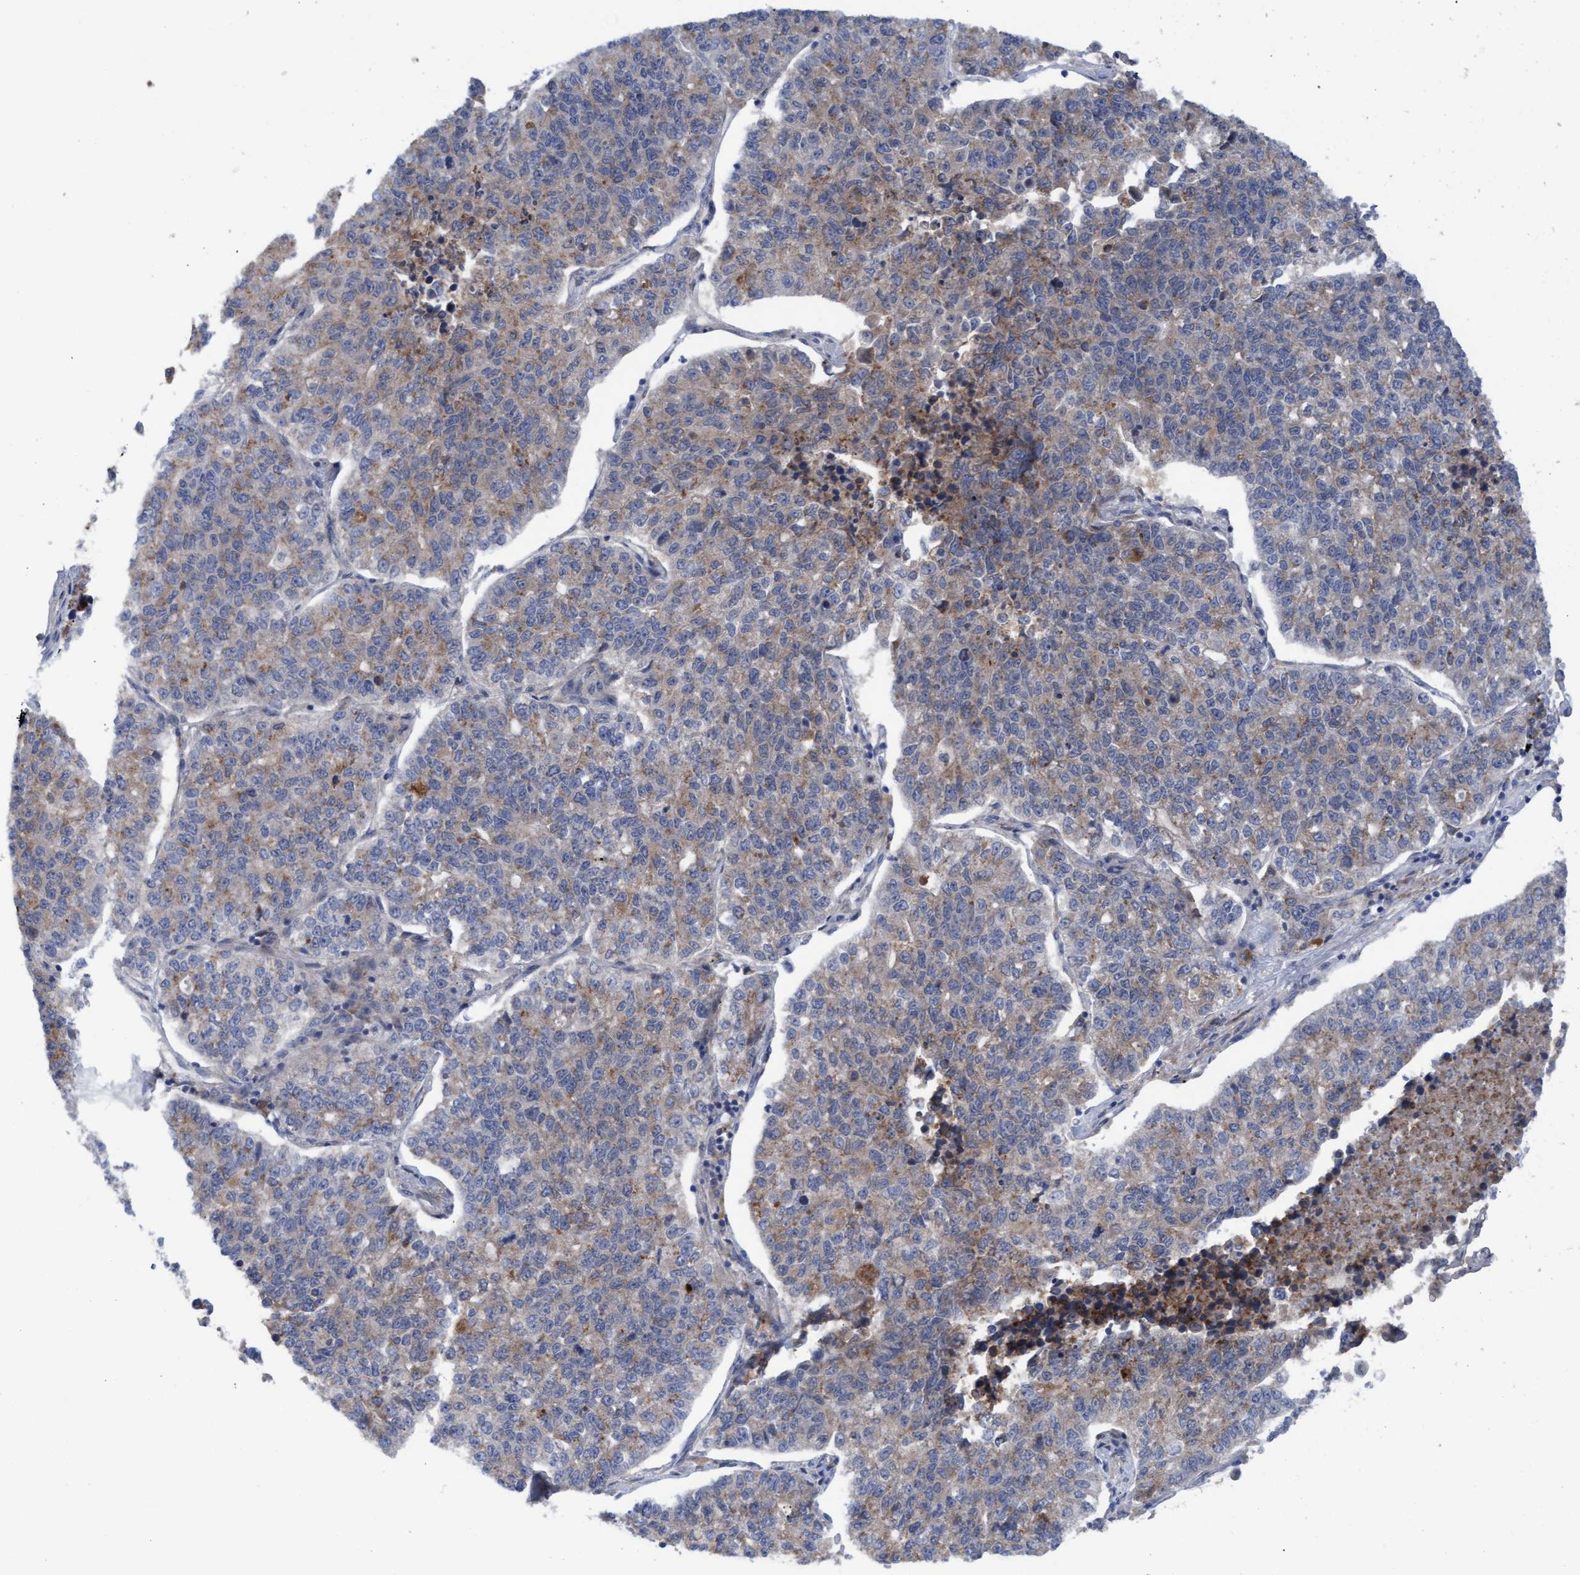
{"staining": {"intensity": "weak", "quantity": ">75%", "location": "cytoplasmic/membranous"}, "tissue": "lung cancer", "cell_type": "Tumor cells", "image_type": "cancer", "snomed": [{"axis": "morphology", "description": "Adenocarcinoma, NOS"}, {"axis": "topography", "description": "Lung"}], "caption": "Weak cytoplasmic/membranous positivity is seen in about >75% of tumor cells in lung cancer (adenocarcinoma).", "gene": "PLCD1", "patient": {"sex": "male", "age": 49}}